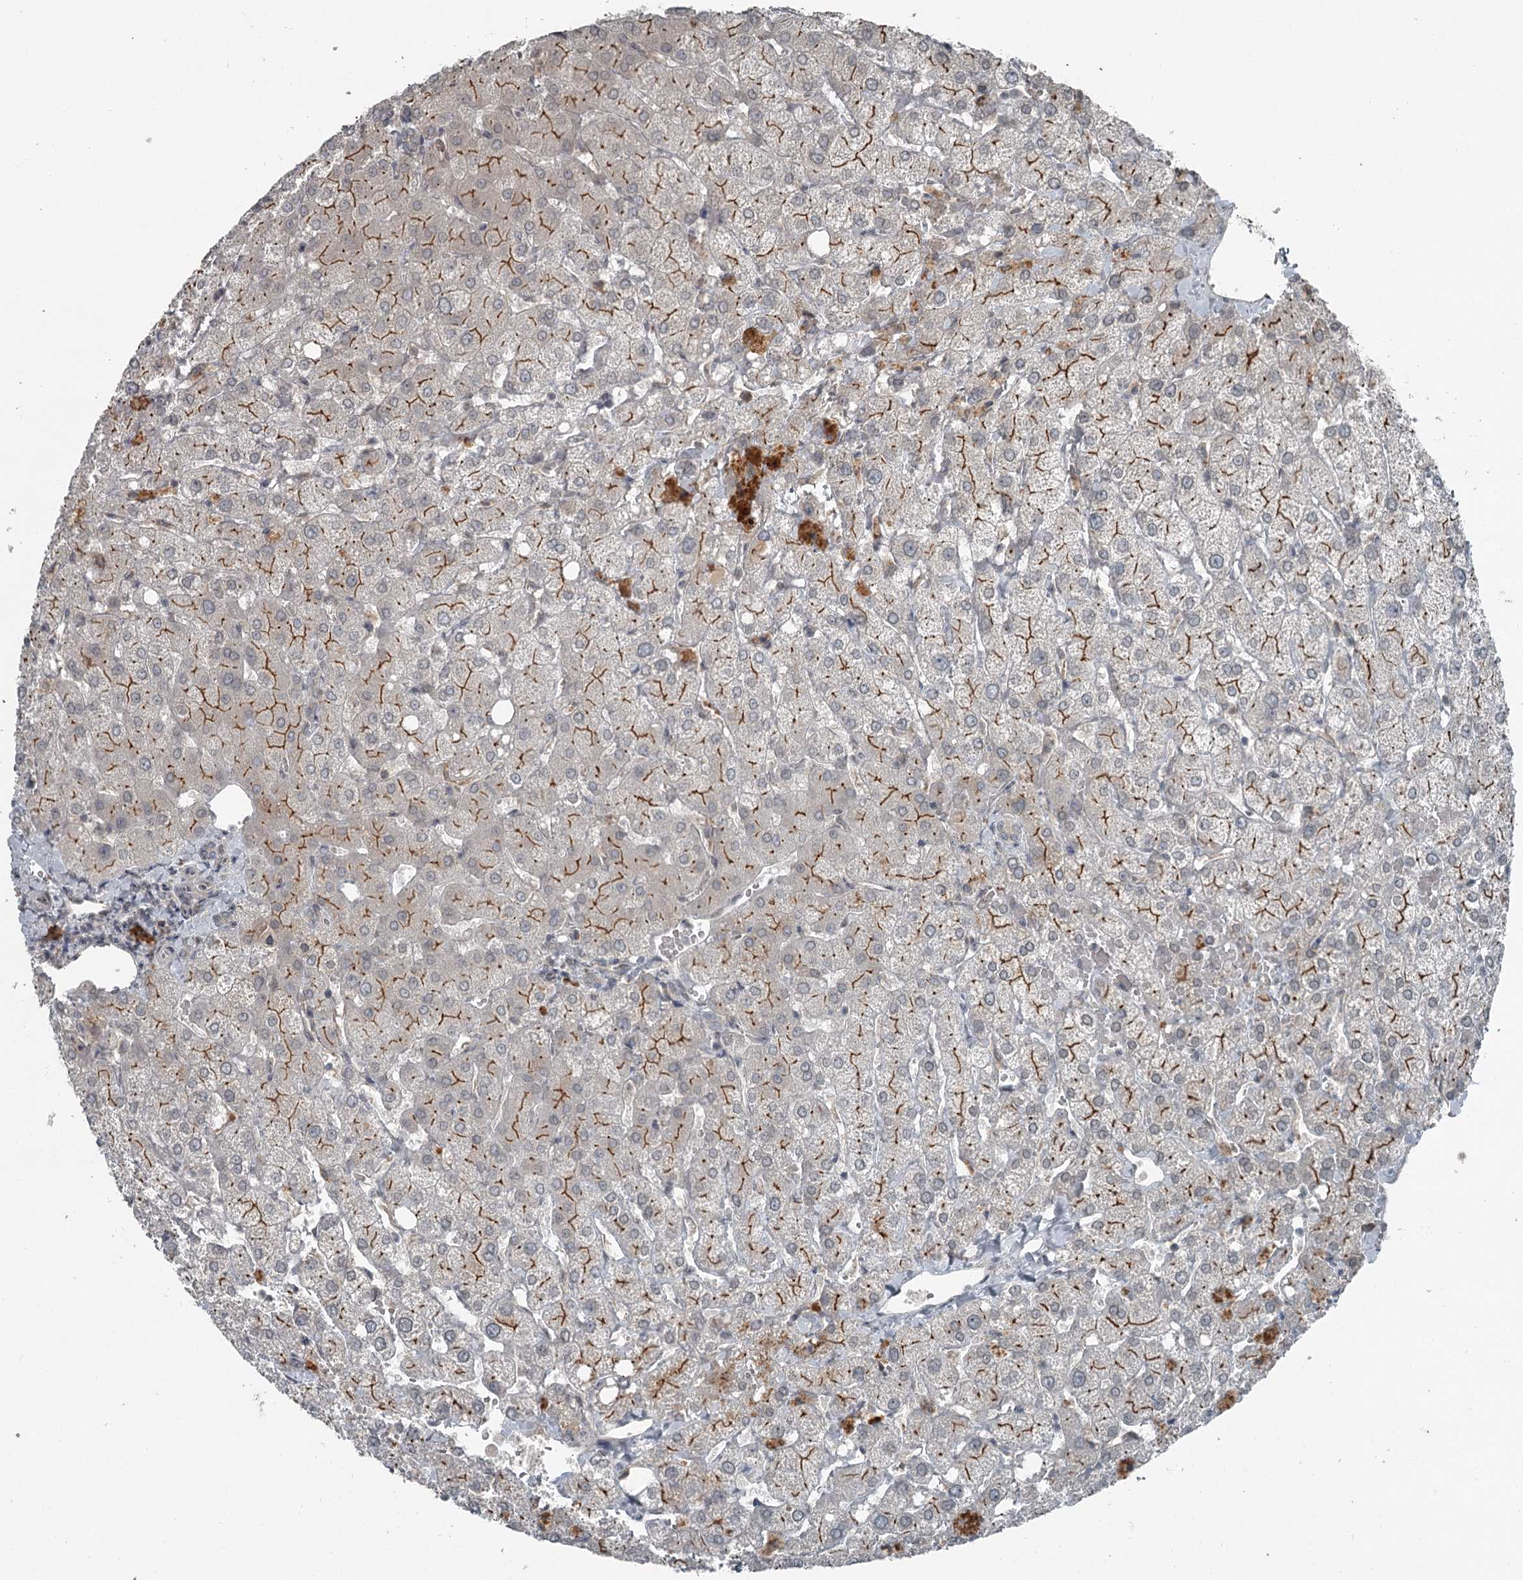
{"staining": {"intensity": "negative", "quantity": "none", "location": "none"}, "tissue": "liver", "cell_type": "Cholangiocytes", "image_type": "normal", "snomed": [{"axis": "morphology", "description": "Normal tissue, NOS"}, {"axis": "topography", "description": "Liver"}], "caption": "There is no significant expression in cholangiocytes of liver. Brightfield microscopy of immunohistochemistry stained with DAB (brown) and hematoxylin (blue), captured at high magnification.", "gene": "SLC39A8", "patient": {"sex": "female", "age": 54}}